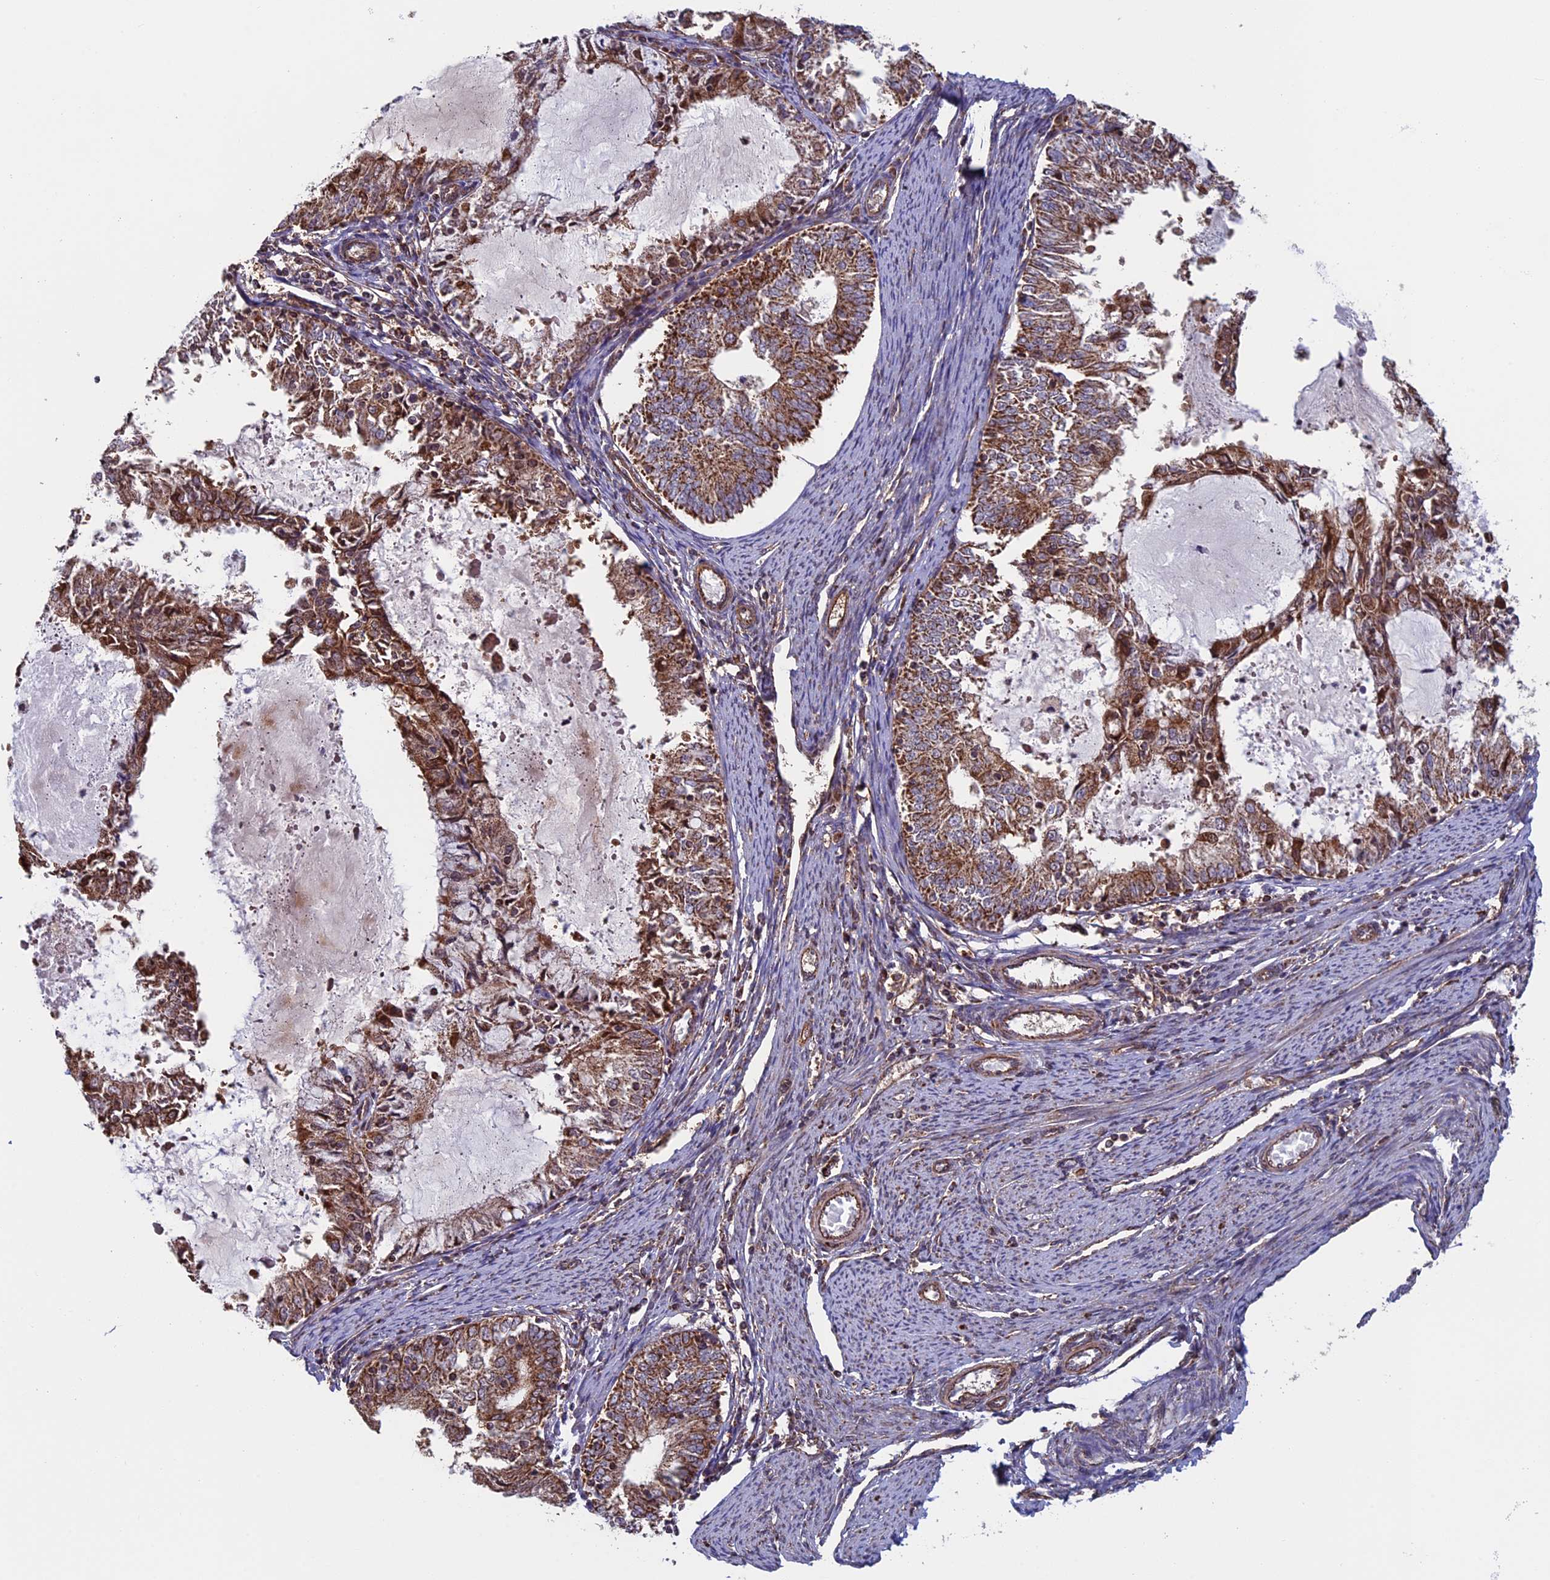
{"staining": {"intensity": "strong", "quantity": ">75%", "location": "cytoplasmic/membranous"}, "tissue": "endometrial cancer", "cell_type": "Tumor cells", "image_type": "cancer", "snomed": [{"axis": "morphology", "description": "Adenocarcinoma, NOS"}, {"axis": "topography", "description": "Endometrium"}], "caption": "Protein analysis of endometrial cancer tissue shows strong cytoplasmic/membranous staining in about >75% of tumor cells.", "gene": "CCDC8", "patient": {"sex": "female", "age": 57}}